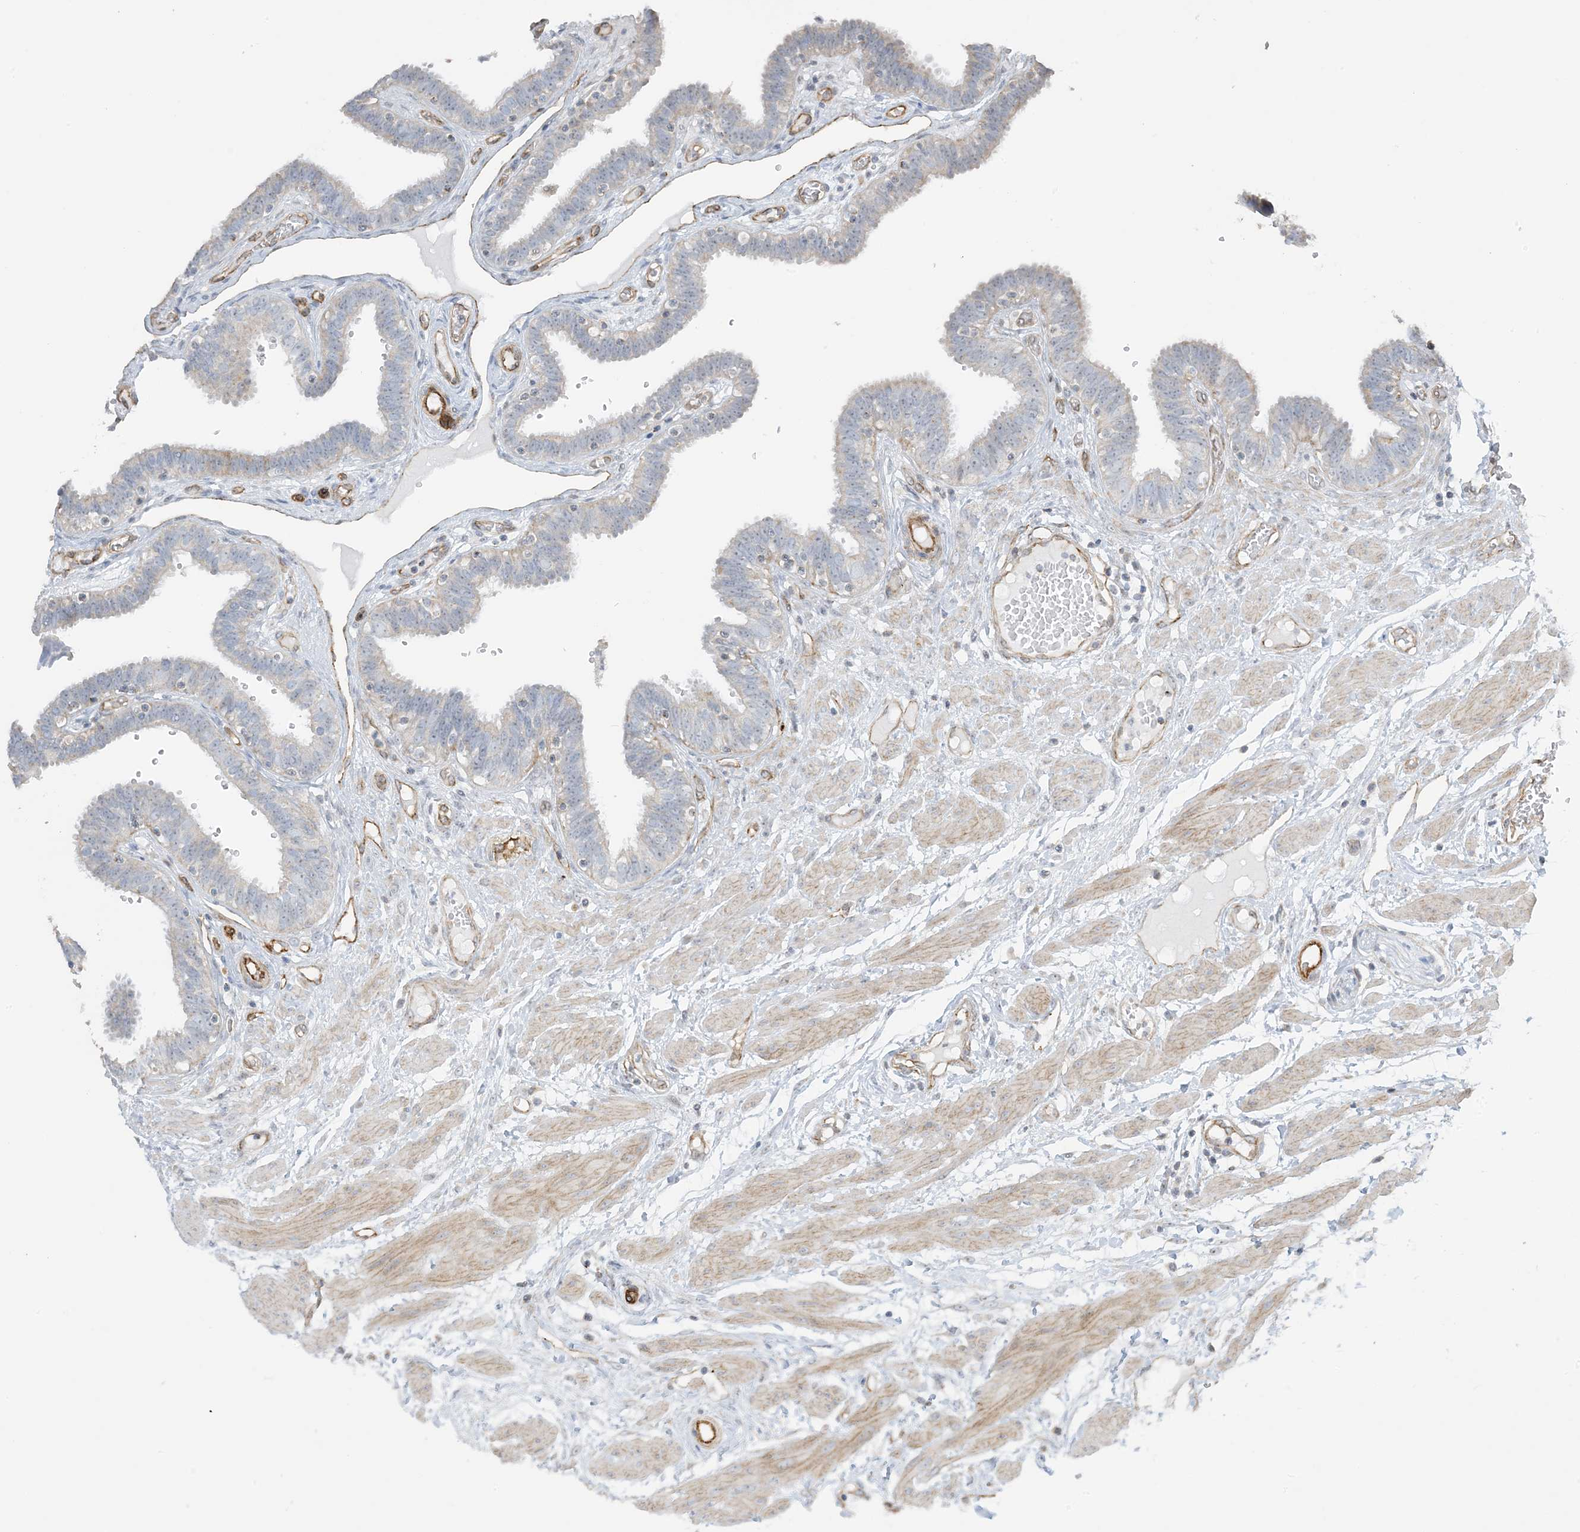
{"staining": {"intensity": "weak", "quantity": "25%-75%", "location": "cytoplasmic/membranous"}, "tissue": "fallopian tube", "cell_type": "Glandular cells", "image_type": "normal", "snomed": [{"axis": "morphology", "description": "Normal tissue, NOS"}, {"axis": "topography", "description": "Fallopian tube"}, {"axis": "topography", "description": "Placenta"}], "caption": "IHC micrograph of normal human fallopian tube stained for a protein (brown), which exhibits low levels of weak cytoplasmic/membranous staining in approximately 25%-75% of glandular cells.", "gene": "AGA", "patient": {"sex": "female", "age": 32}}